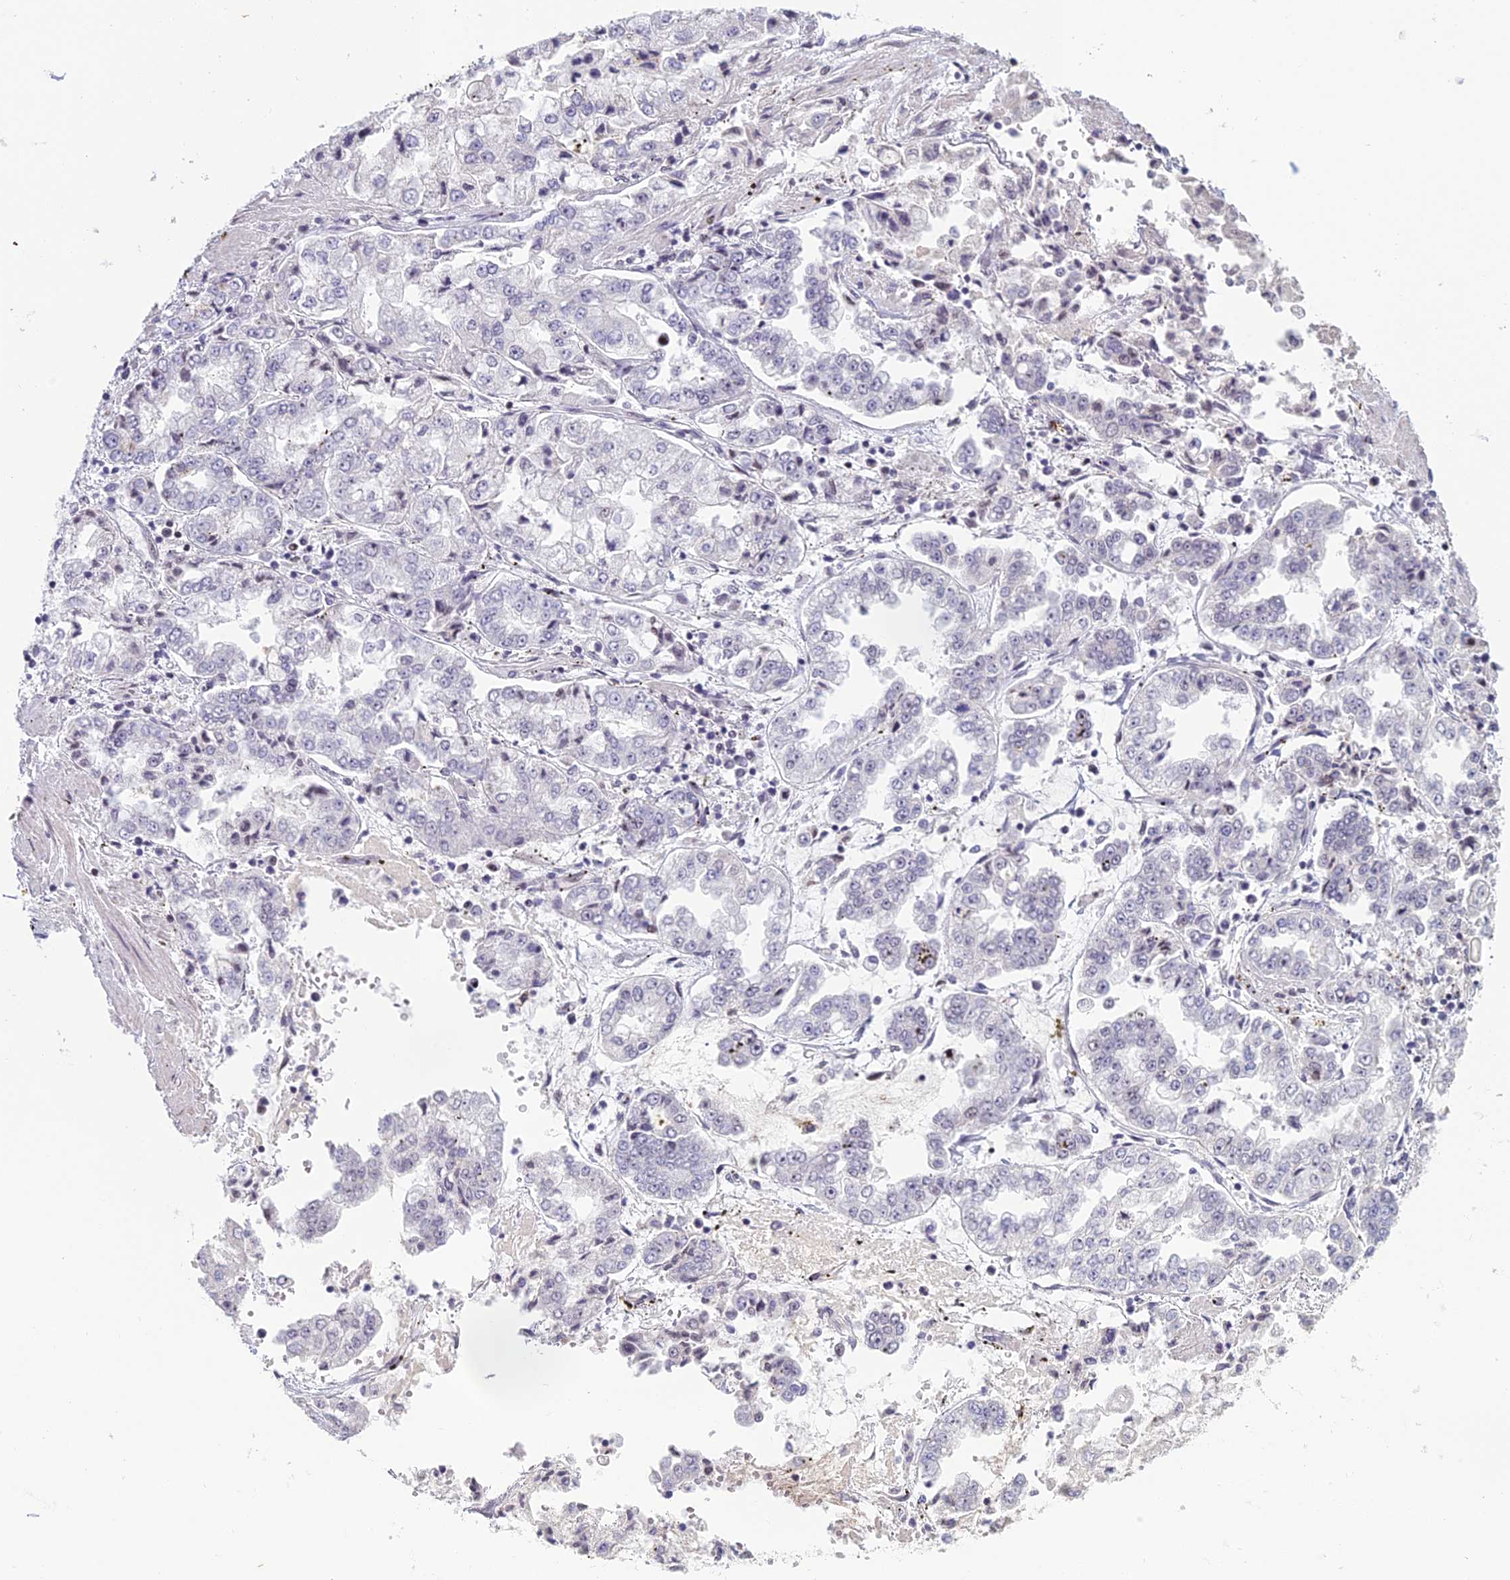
{"staining": {"intensity": "negative", "quantity": "none", "location": "none"}, "tissue": "stomach cancer", "cell_type": "Tumor cells", "image_type": "cancer", "snomed": [{"axis": "morphology", "description": "Adenocarcinoma, NOS"}, {"axis": "topography", "description": "Stomach"}], "caption": "Tumor cells are negative for protein expression in human stomach cancer.", "gene": "RGS17", "patient": {"sex": "male", "age": 76}}